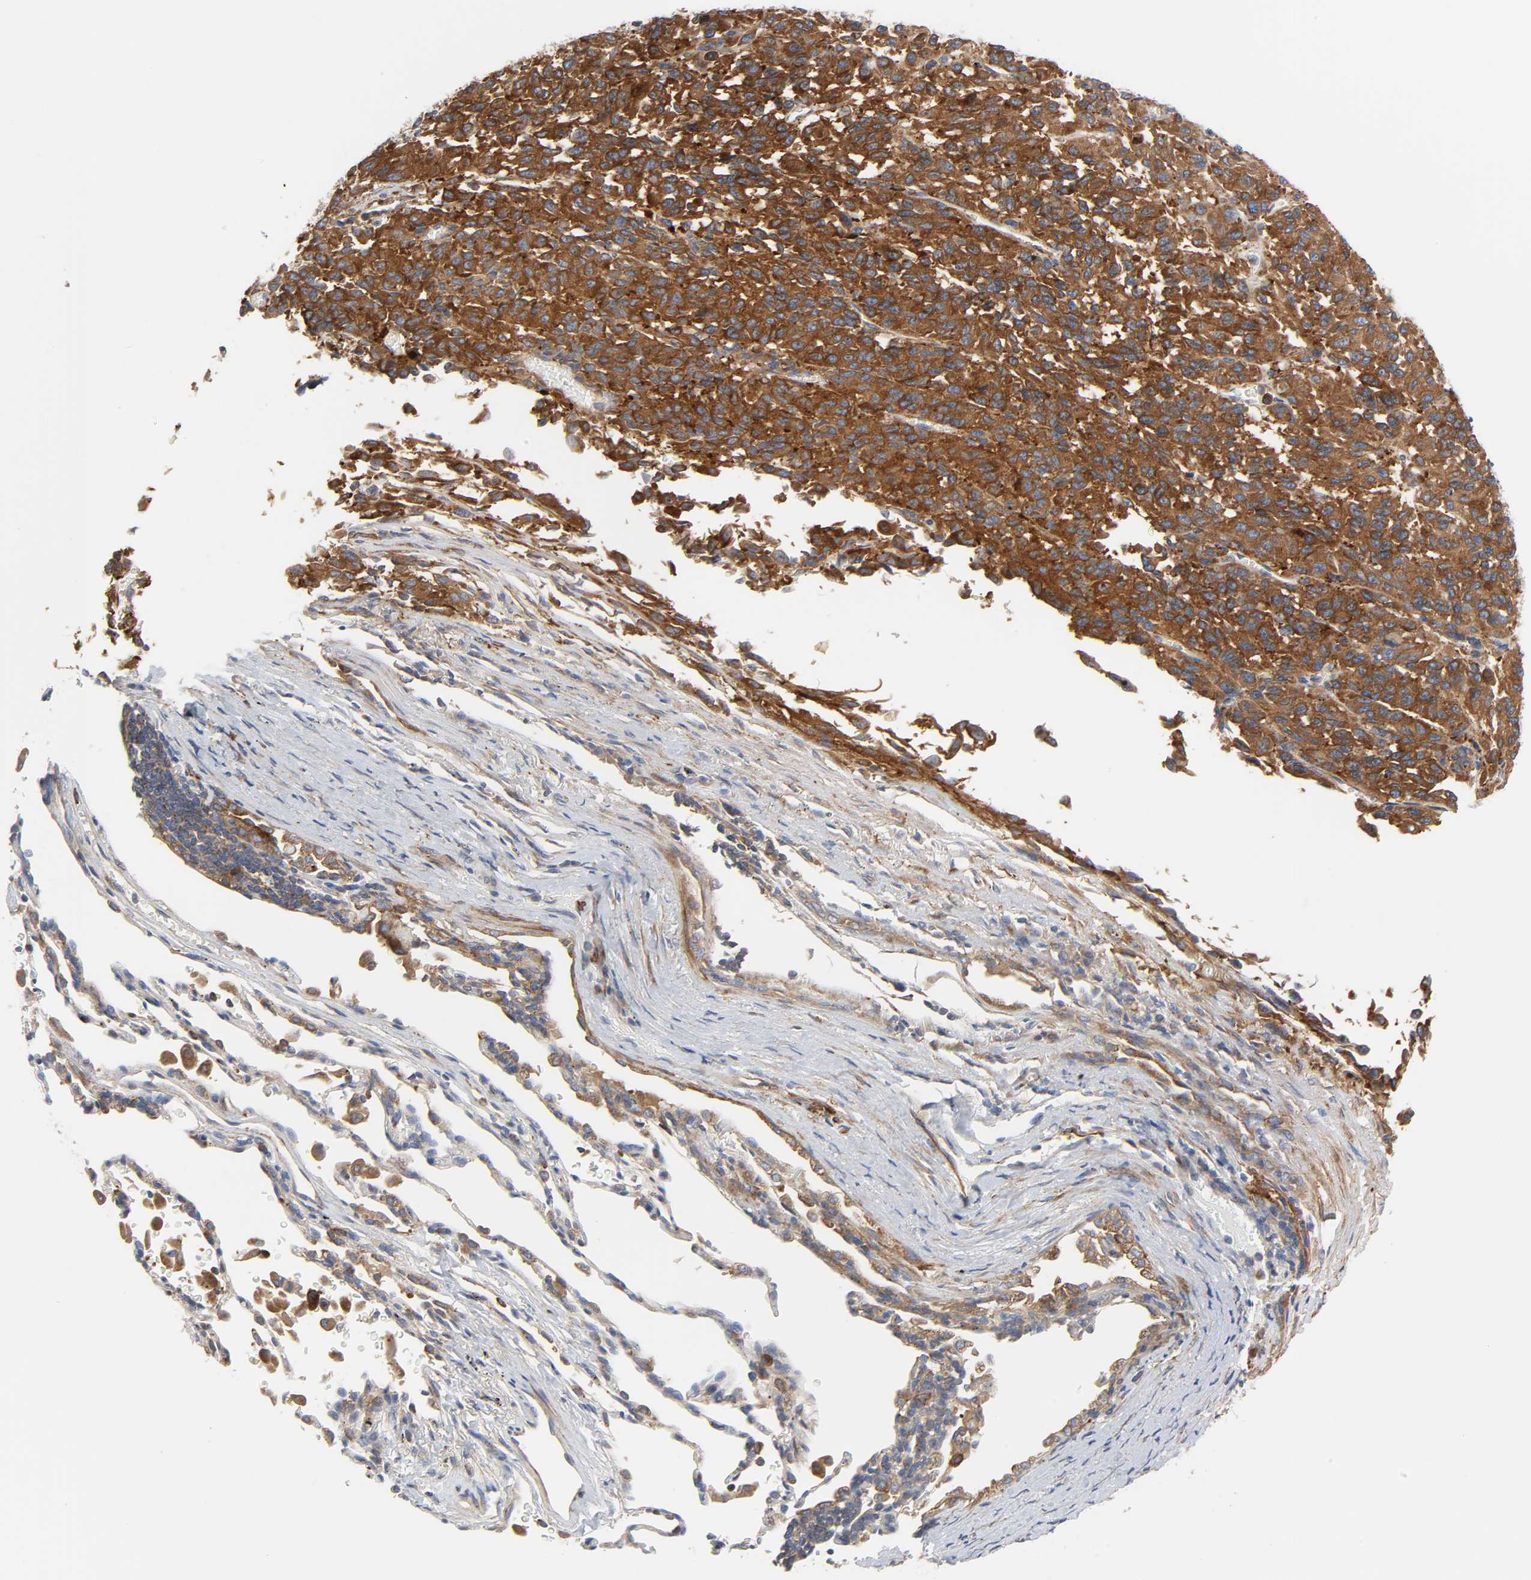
{"staining": {"intensity": "strong", "quantity": ">75%", "location": "cytoplasmic/membranous"}, "tissue": "melanoma", "cell_type": "Tumor cells", "image_type": "cancer", "snomed": [{"axis": "morphology", "description": "Malignant melanoma, Metastatic site"}, {"axis": "topography", "description": "Lung"}], "caption": "This is an image of immunohistochemistry (IHC) staining of melanoma, which shows strong expression in the cytoplasmic/membranous of tumor cells.", "gene": "ARHGAP1", "patient": {"sex": "male", "age": 64}}